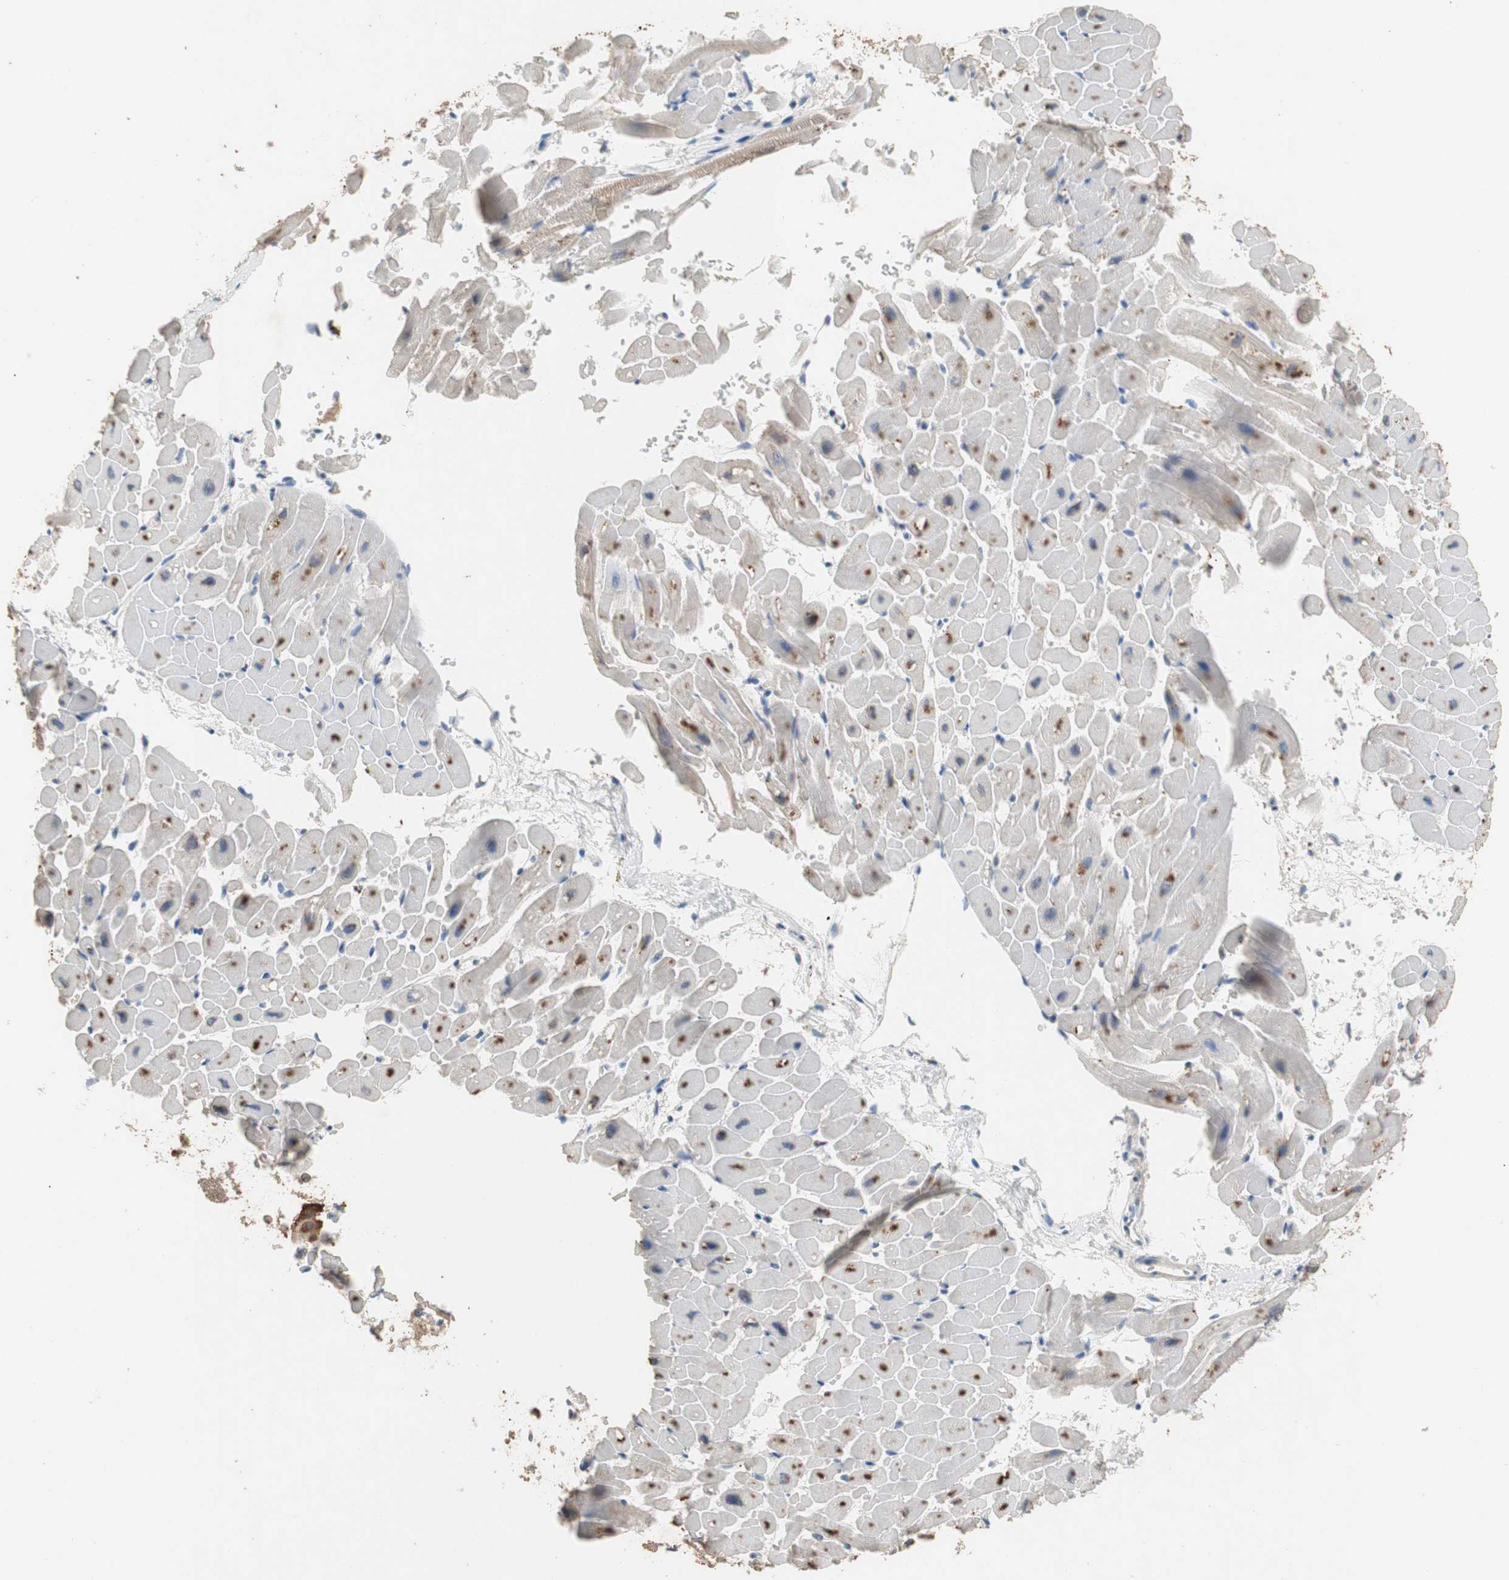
{"staining": {"intensity": "moderate", "quantity": "25%-75%", "location": "nuclear"}, "tissue": "heart muscle", "cell_type": "Cardiomyocytes", "image_type": "normal", "snomed": [{"axis": "morphology", "description": "Normal tissue, NOS"}, {"axis": "topography", "description": "Heart"}], "caption": "Immunohistochemistry image of benign heart muscle: human heart muscle stained using immunohistochemistry reveals medium levels of moderate protein expression localized specifically in the nuclear of cardiomyocytes, appearing as a nuclear brown color.", "gene": "ADAP1", "patient": {"sex": "male", "age": 45}}